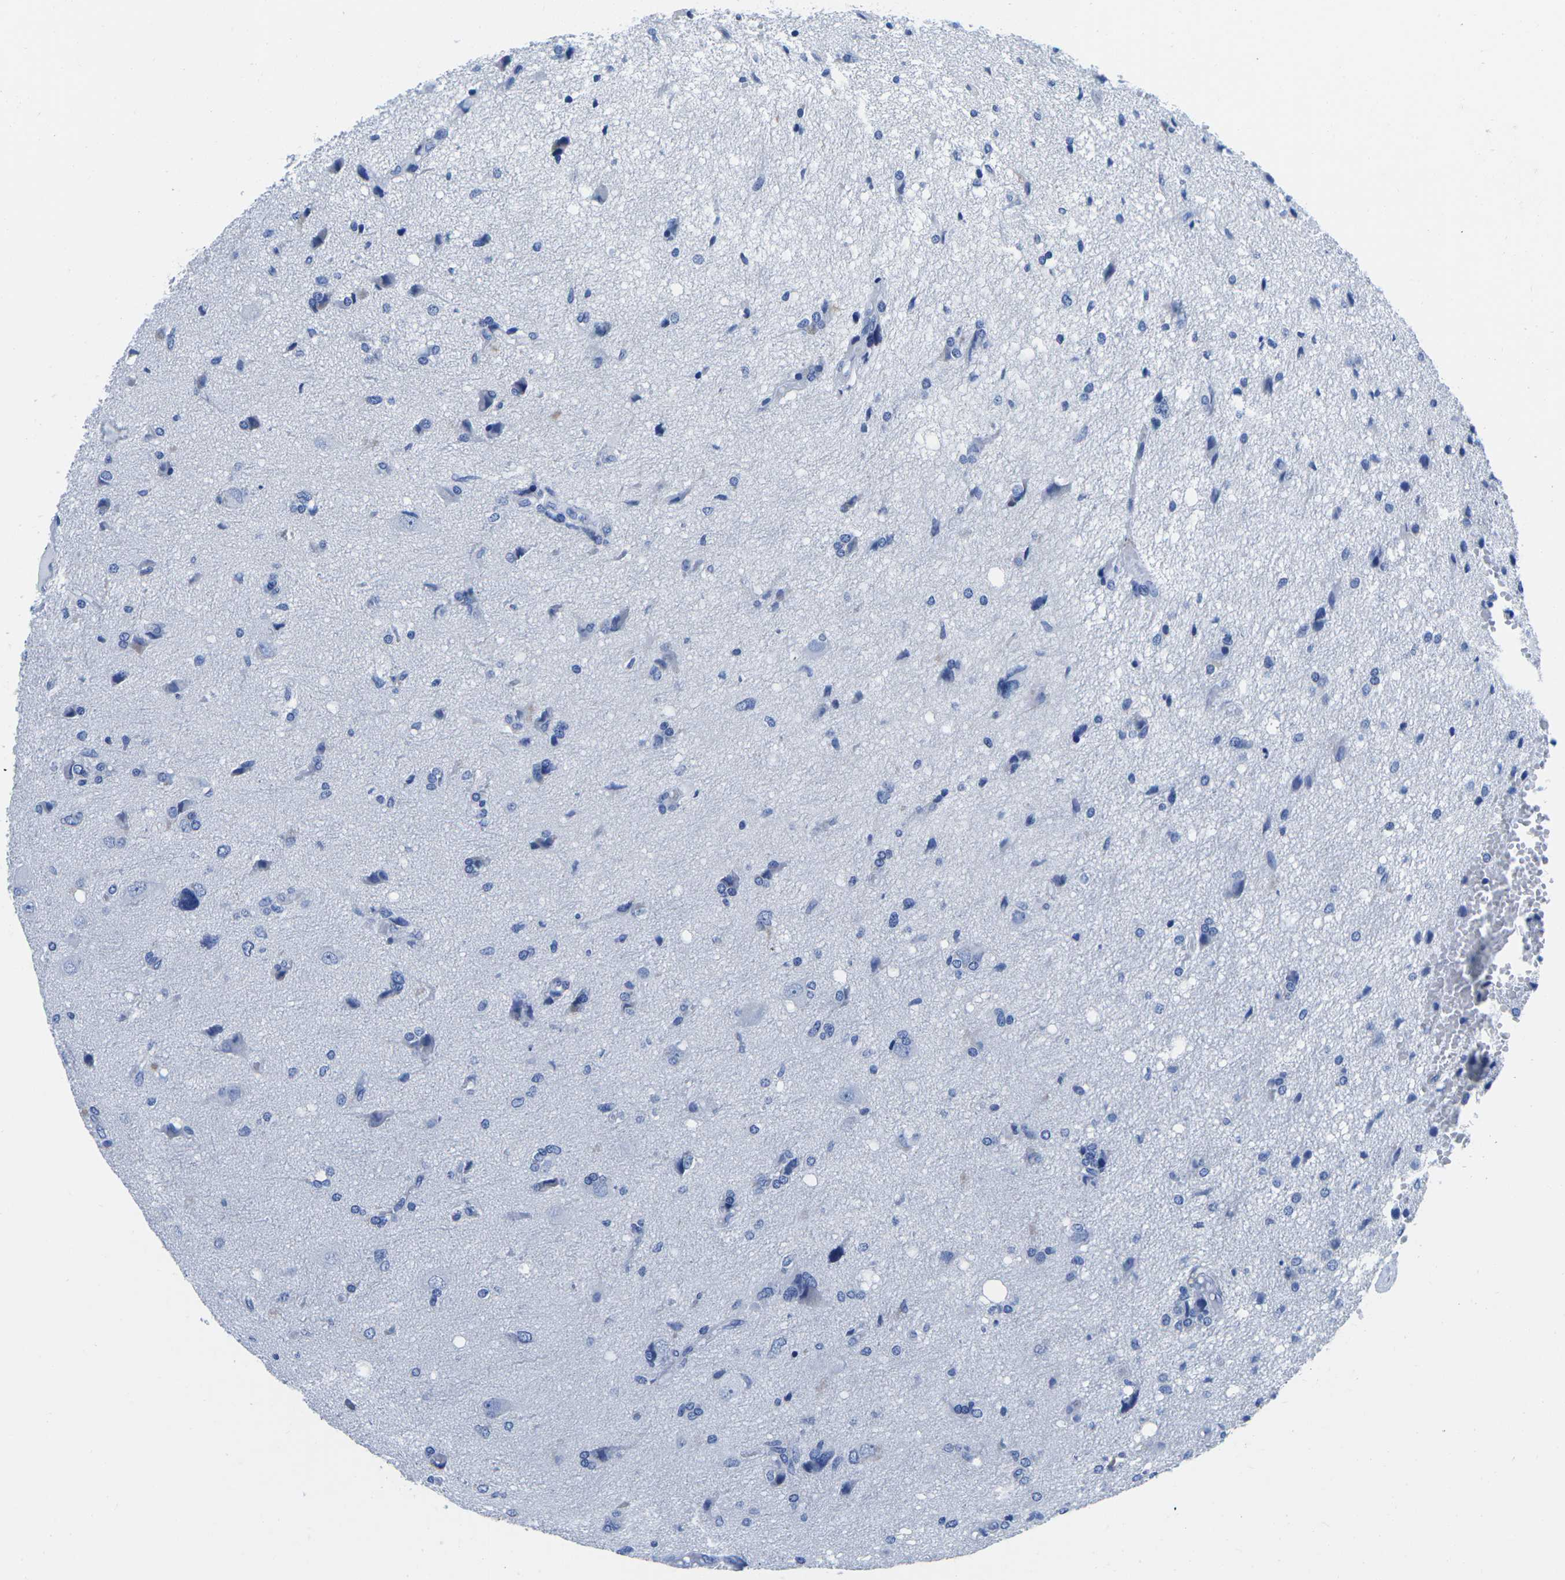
{"staining": {"intensity": "negative", "quantity": "none", "location": "none"}, "tissue": "glioma", "cell_type": "Tumor cells", "image_type": "cancer", "snomed": [{"axis": "morphology", "description": "Glioma, malignant, High grade"}, {"axis": "topography", "description": "Brain"}], "caption": "This is an immunohistochemistry photomicrograph of glioma. There is no positivity in tumor cells.", "gene": "CYP1A2", "patient": {"sex": "female", "age": 59}}